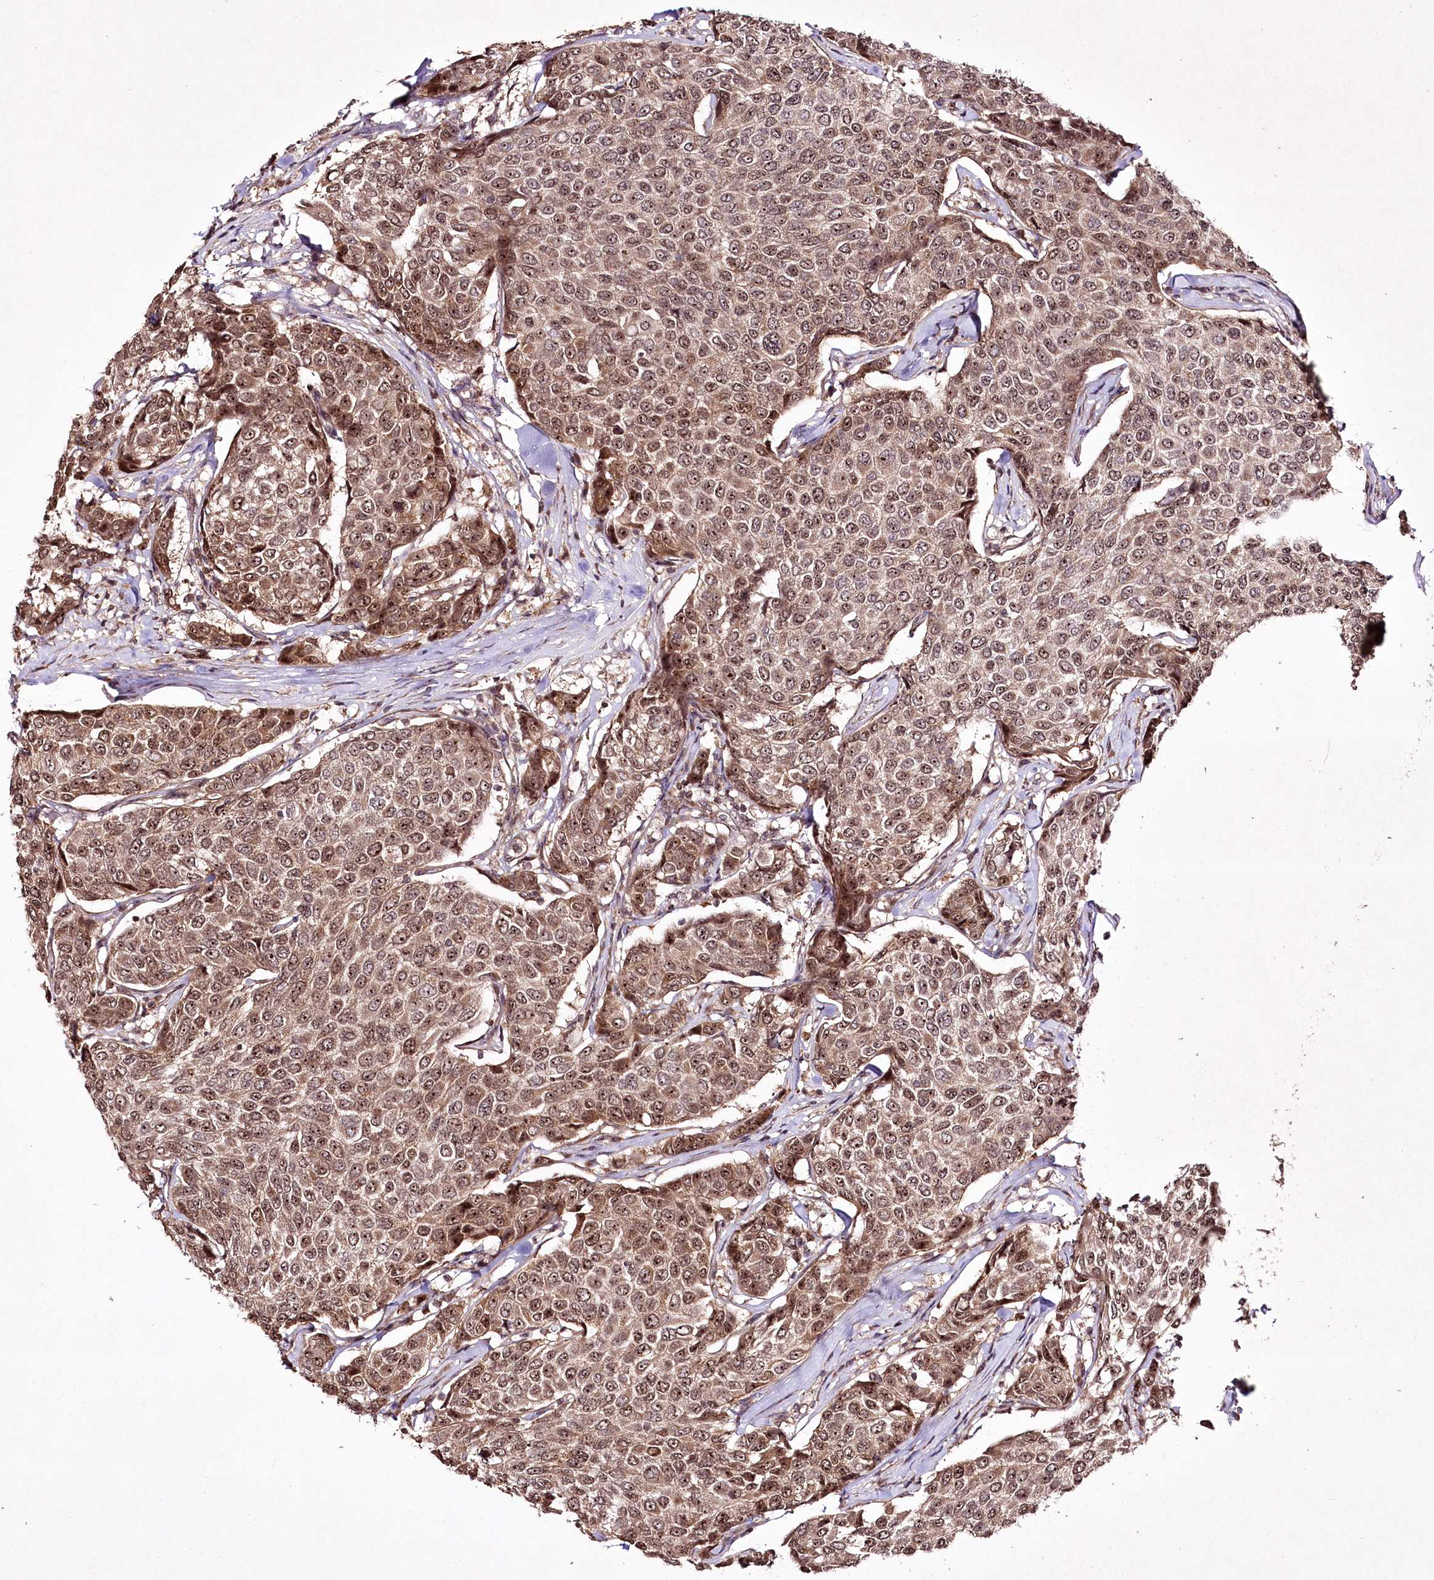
{"staining": {"intensity": "moderate", "quantity": ">75%", "location": "nuclear"}, "tissue": "breast cancer", "cell_type": "Tumor cells", "image_type": "cancer", "snomed": [{"axis": "morphology", "description": "Duct carcinoma"}, {"axis": "topography", "description": "Breast"}], "caption": "Immunohistochemical staining of breast cancer exhibits moderate nuclear protein expression in about >75% of tumor cells.", "gene": "CCDC59", "patient": {"sex": "female", "age": 55}}